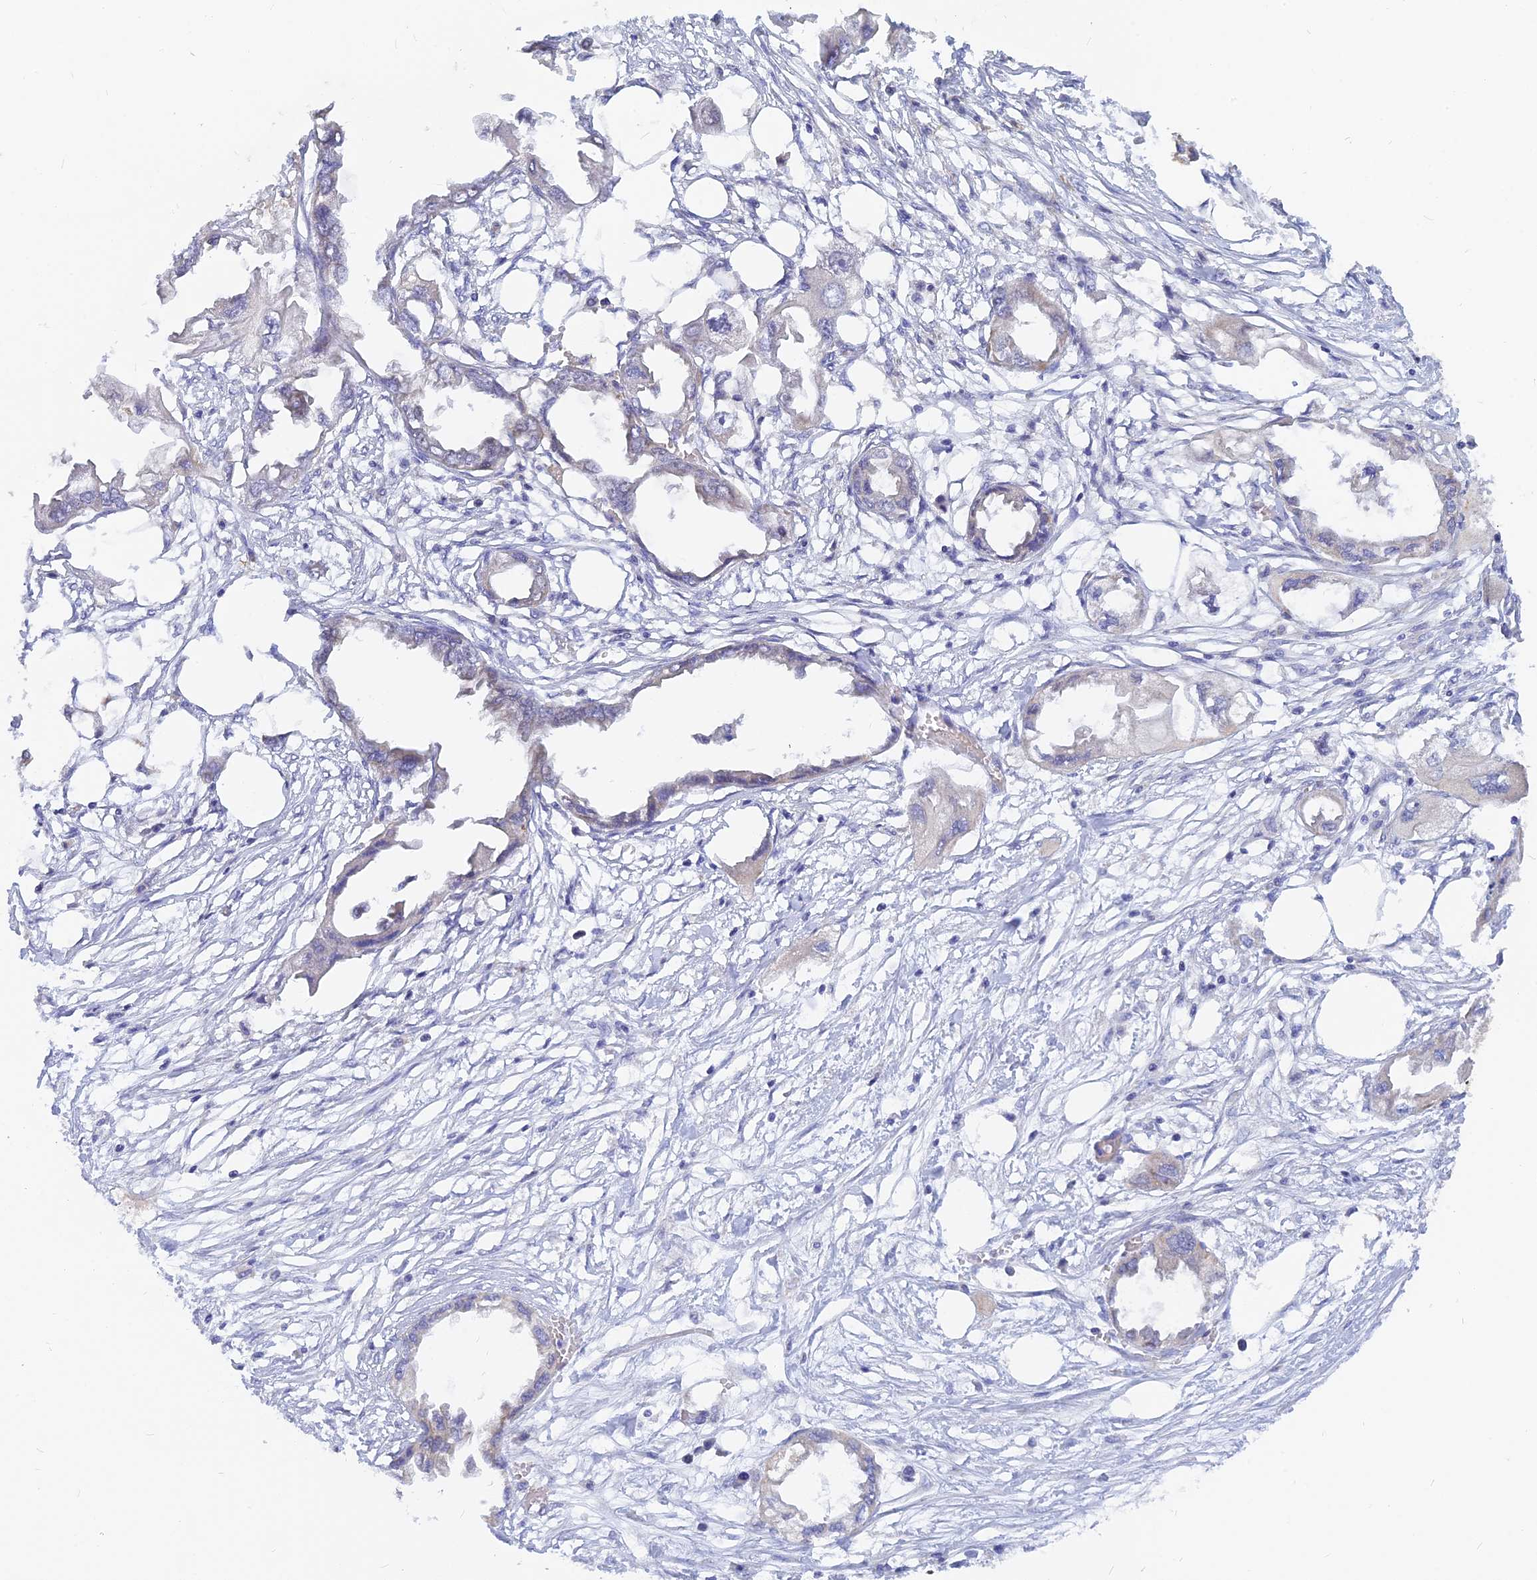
{"staining": {"intensity": "negative", "quantity": "none", "location": "none"}, "tissue": "endometrial cancer", "cell_type": "Tumor cells", "image_type": "cancer", "snomed": [{"axis": "morphology", "description": "Adenocarcinoma, NOS"}, {"axis": "morphology", "description": "Adenocarcinoma, metastatic, NOS"}, {"axis": "topography", "description": "Adipose tissue"}, {"axis": "topography", "description": "Endometrium"}], "caption": "There is no significant expression in tumor cells of endometrial adenocarcinoma.", "gene": "CACNA1B", "patient": {"sex": "female", "age": 67}}